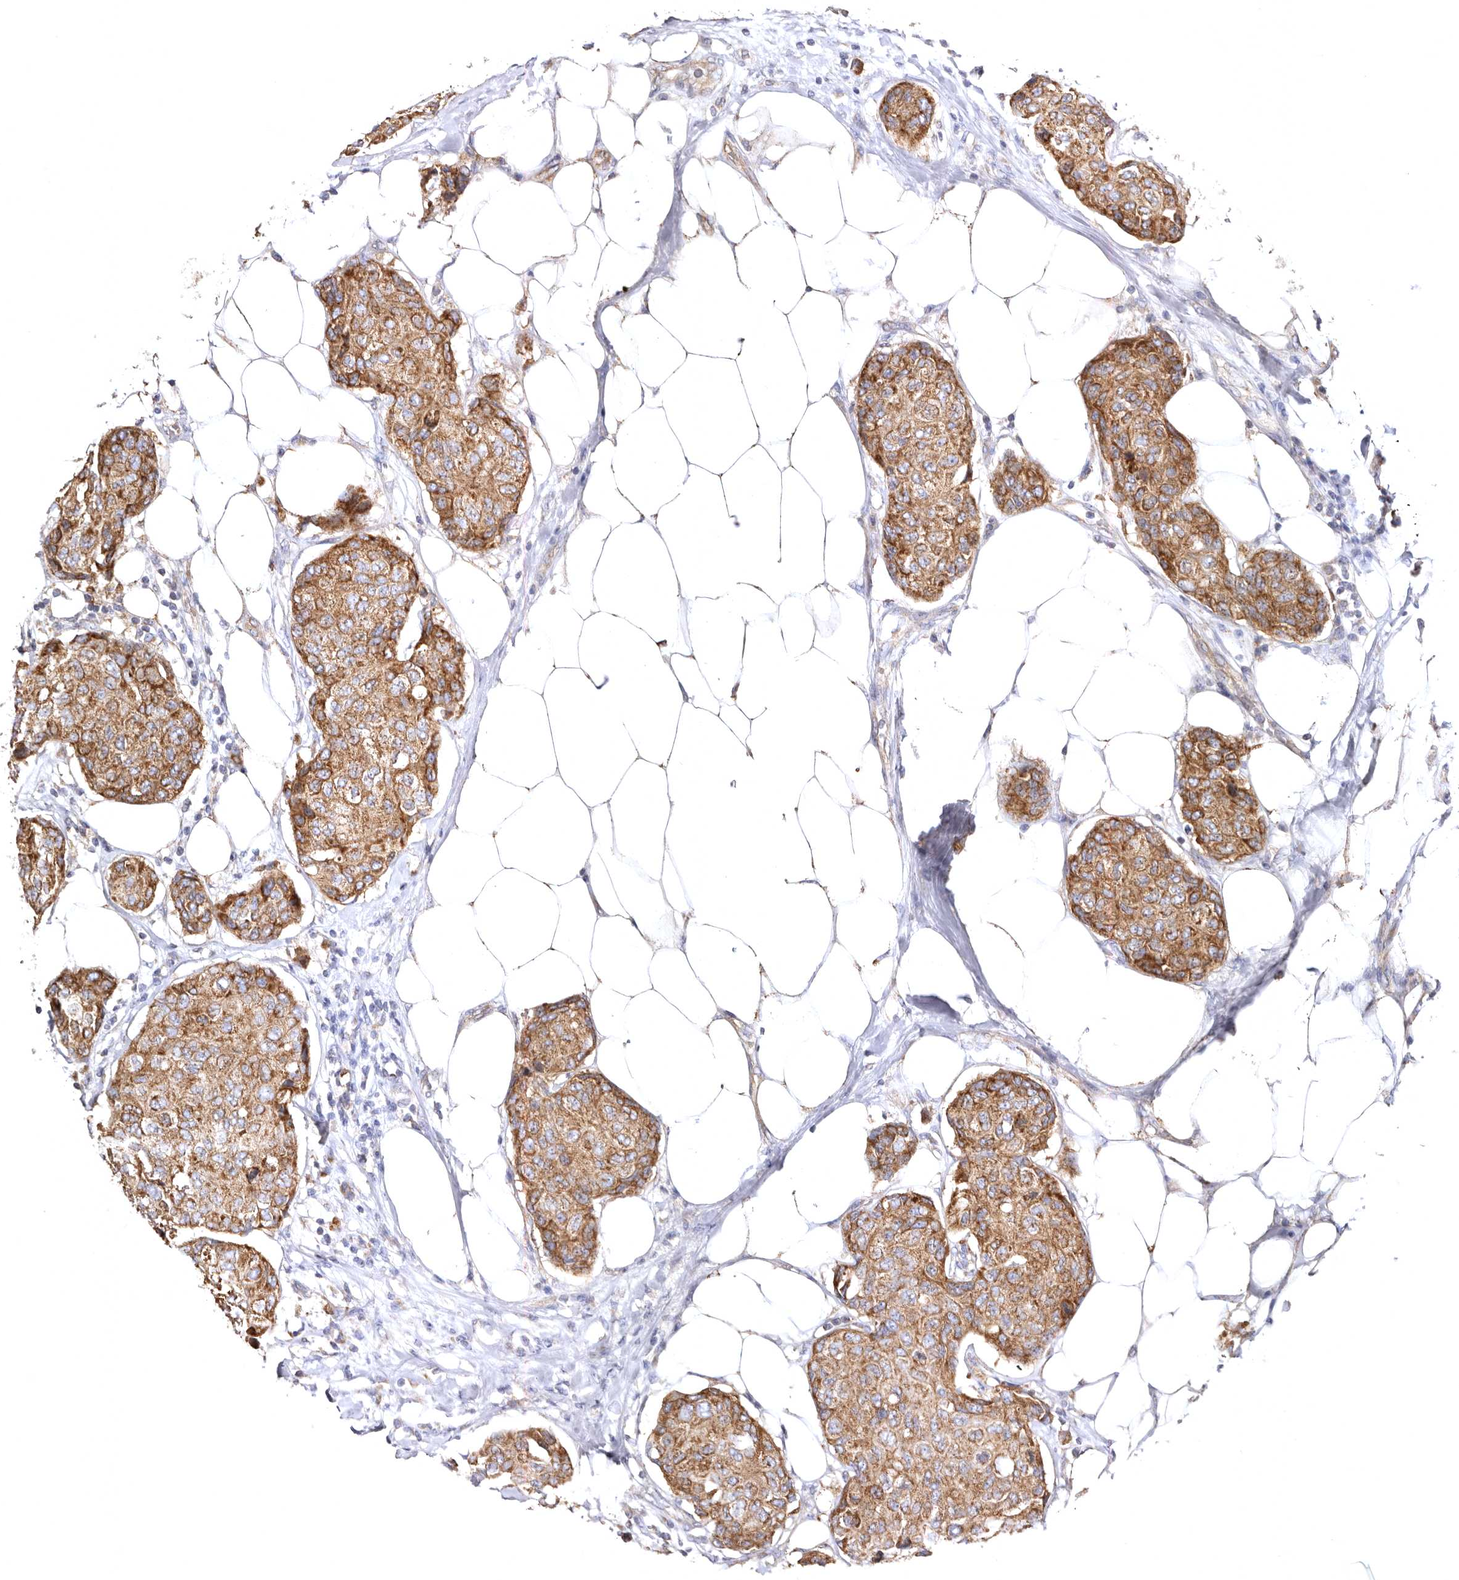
{"staining": {"intensity": "moderate", "quantity": ">75%", "location": "cytoplasmic/membranous"}, "tissue": "breast cancer", "cell_type": "Tumor cells", "image_type": "cancer", "snomed": [{"axis": "morphology", "description": "Duct carcinoma"}, {"axis": "topography", "description": "Breast"}], "caption": "Protein staining exhibits moderate cytoplasmic/membranous expression in approximately >75% of tumor cells in intraductal carcinoma (breast).", "gene": "BAIAP2L1", "patient": {"sex": "female", "age": 80}}